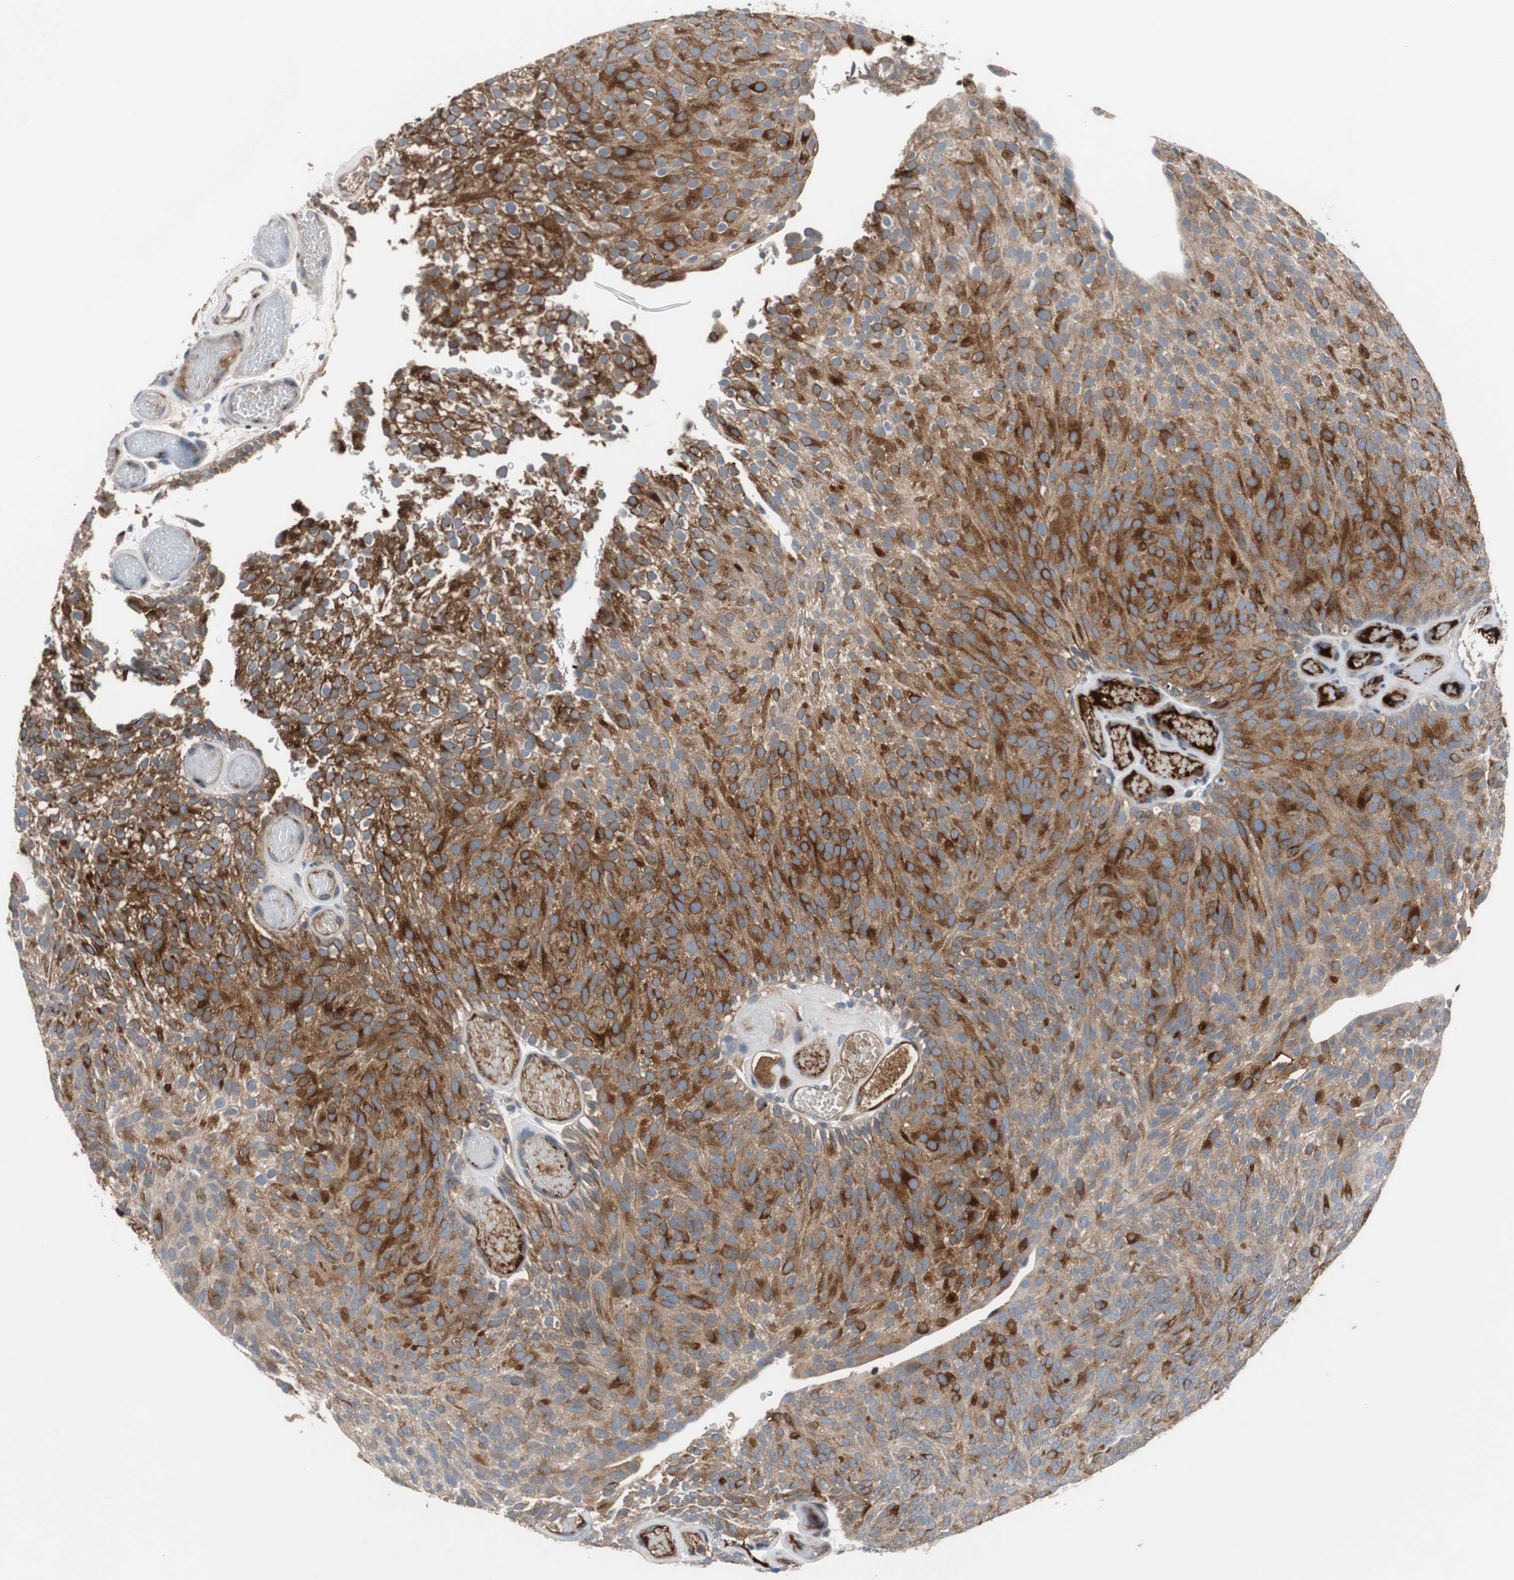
{"staining": {"intensity": "strong", "quantity": ">75%", "location": "cytoplasmic/membranous"}, "tissue": "urothelial cancer", "cell_type": "Tumor cells", "image_type": "cancer", "snomed": [{"axis": "morphology", "description": "Urothelial carcinoma, Low grade"}, {"axis": "topography", "description": "Urinary bladder"}], "caption": "High-power microscopy captured an immunohistochemistry micrograph of urothelial carcinoma (low-grade), revealing strong cytoplasmic/membranous positivity in about >75% of tumor cells.", "gene": "SORT1", "patient": {"sex": "male", "age": 78}}